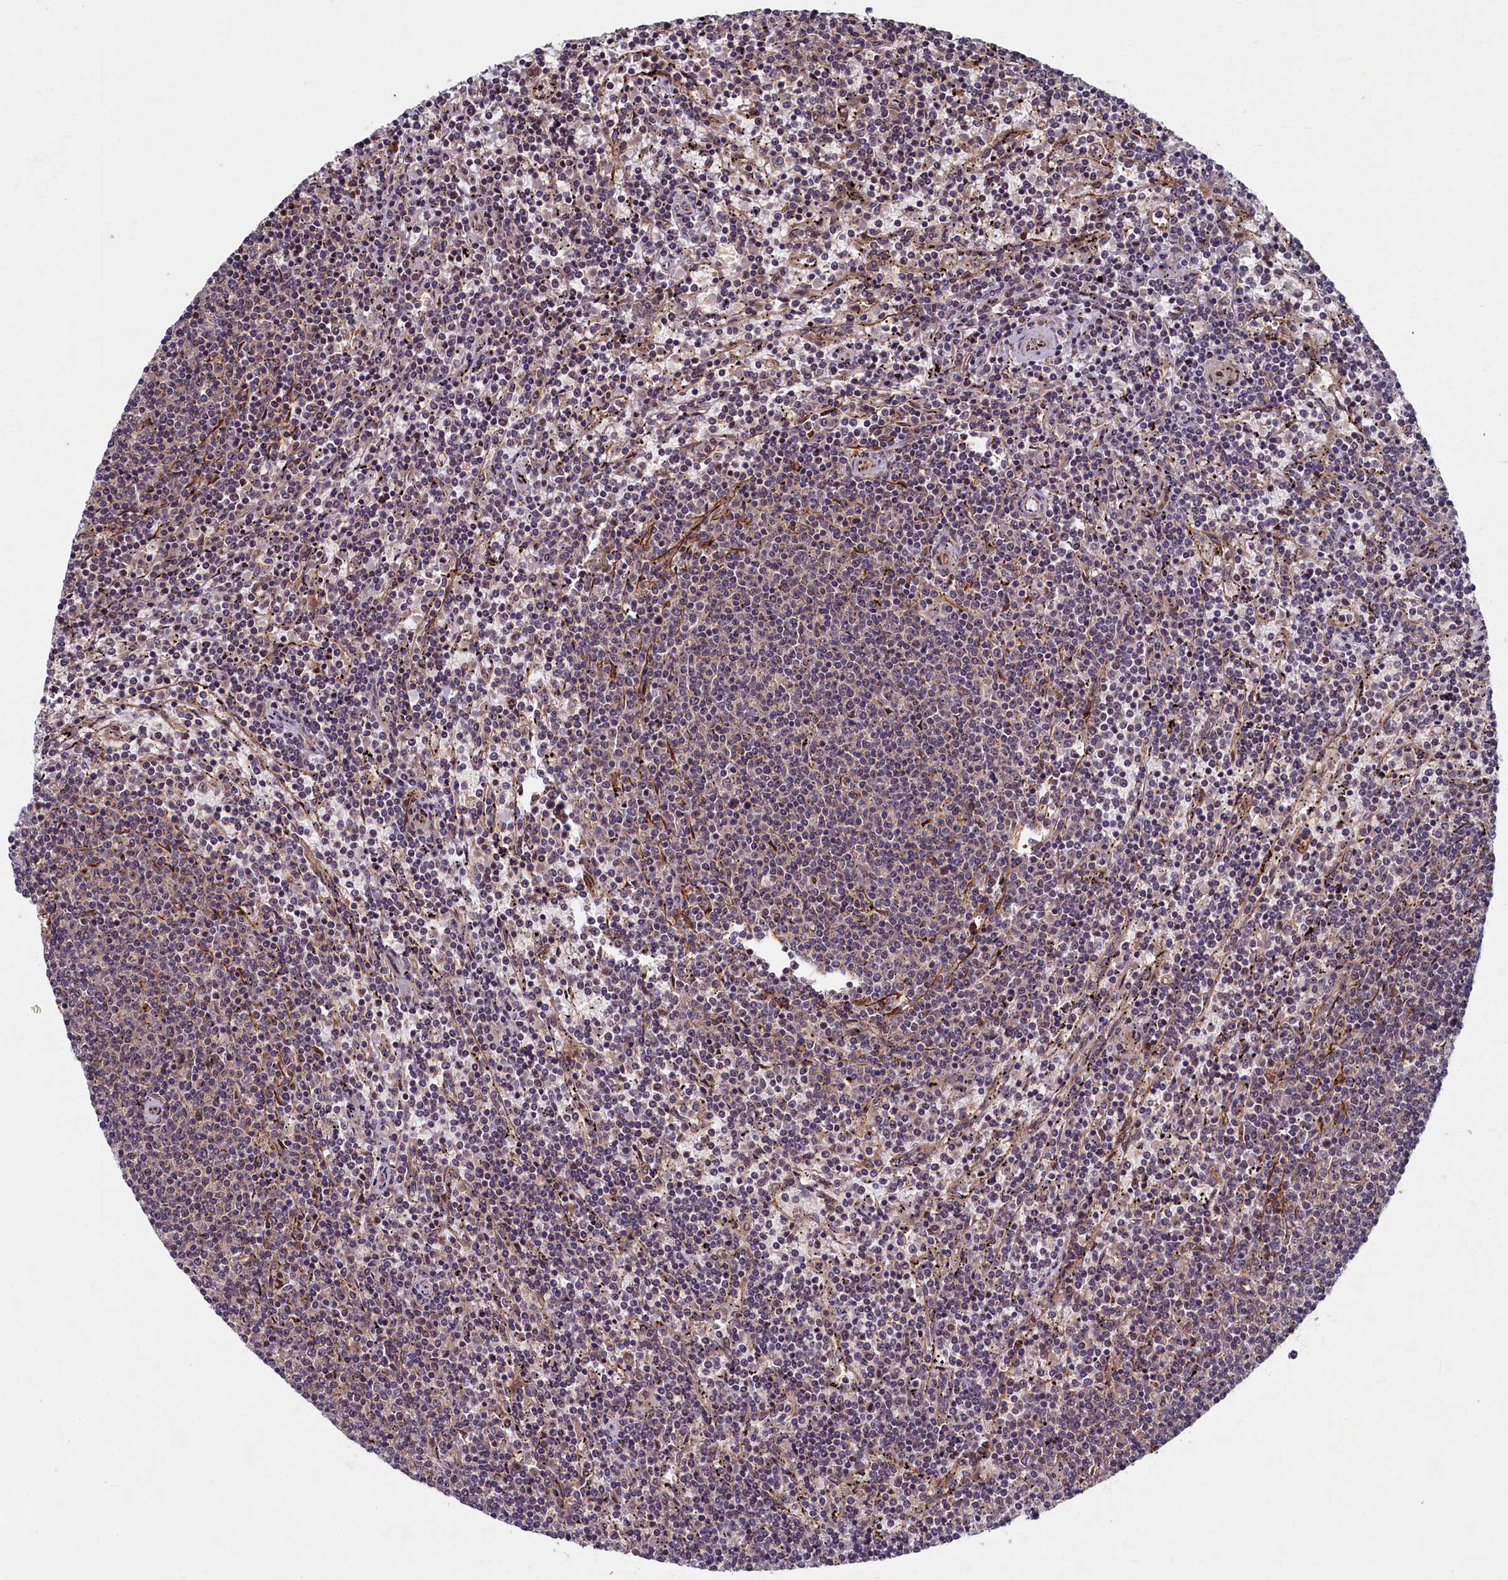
{"staining": {"intensity": "weak", "quantity": "<25%", "location": "cytoplasmic/membranous"}, "tissue": "lymphoma", "cell_type": "Tumor cells", "image_type": "cancer", "snomed": [{"axis": "morphology", "description": "Malignant lymphoma, non-Hodgkin's type, Low grade"}, {"axis": "topography", "description": "Spleen"}], "caption": "An immunohistochemistry photomicrograph of malignant lymphoma, non-Hodgkin's type (low-grade) is shown. There is no staining in tumor cells of malignant lymphoma, non-Hodgkin's type (low-grade).", "gene": "CEP20", "patient": {"sex": "female", "age": 50}}